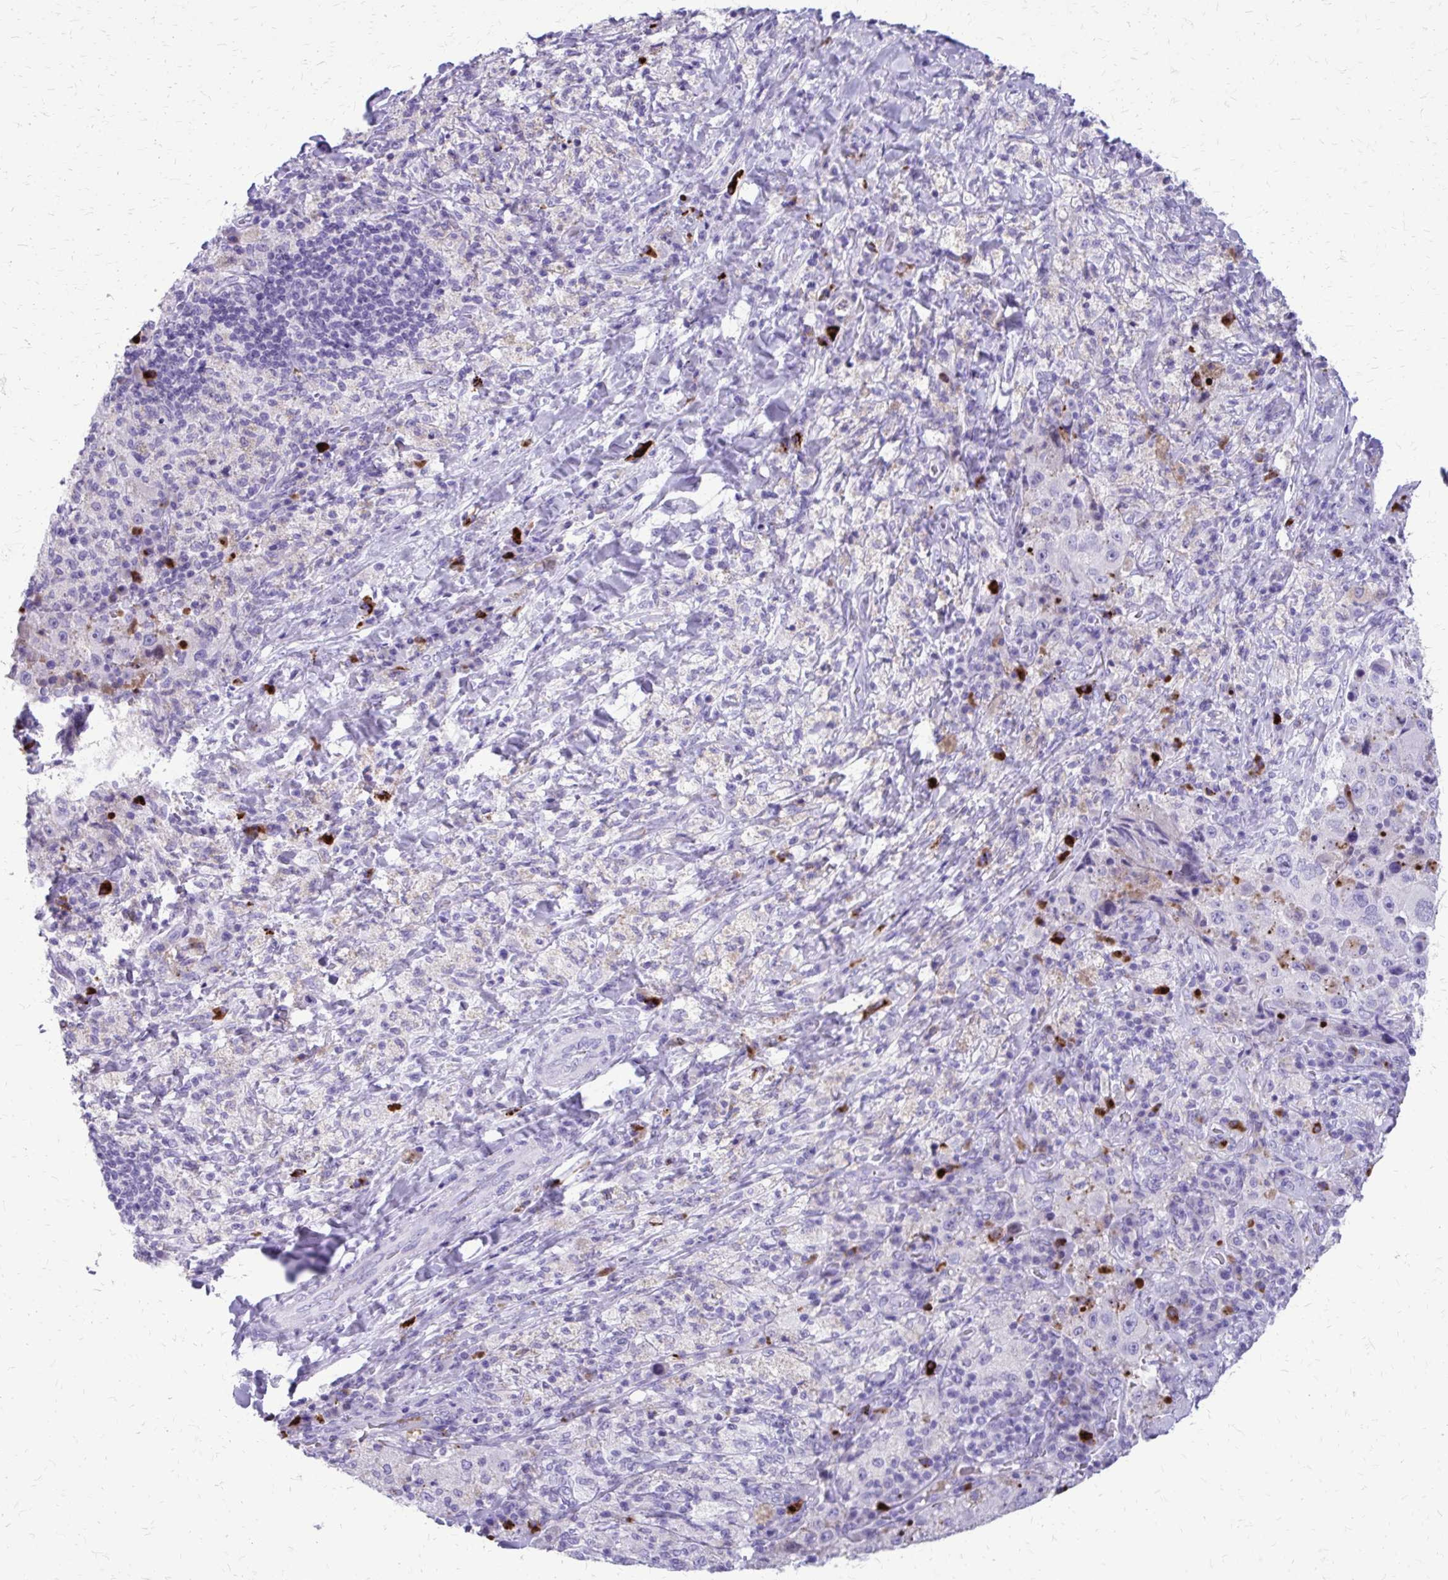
{"staining": {"intensity": "negative", "quantity": "none", "location": "none"}, "tissue": "melanoma", "cell_type": "Tumor cells", "image_type": "cancer", "snomed": [{"axis": "morphology", "description": "Malignant melanoma, Metastatic site"}, {"axis": "topography", "description": "Lymph node"}], "caption": "Immunohistochemical staining of malignant melanoma (metastatic site) displays no significant staining in tumor cells.", "gene": "SATL1", "patient": {"sex": "male", "age": 62}}